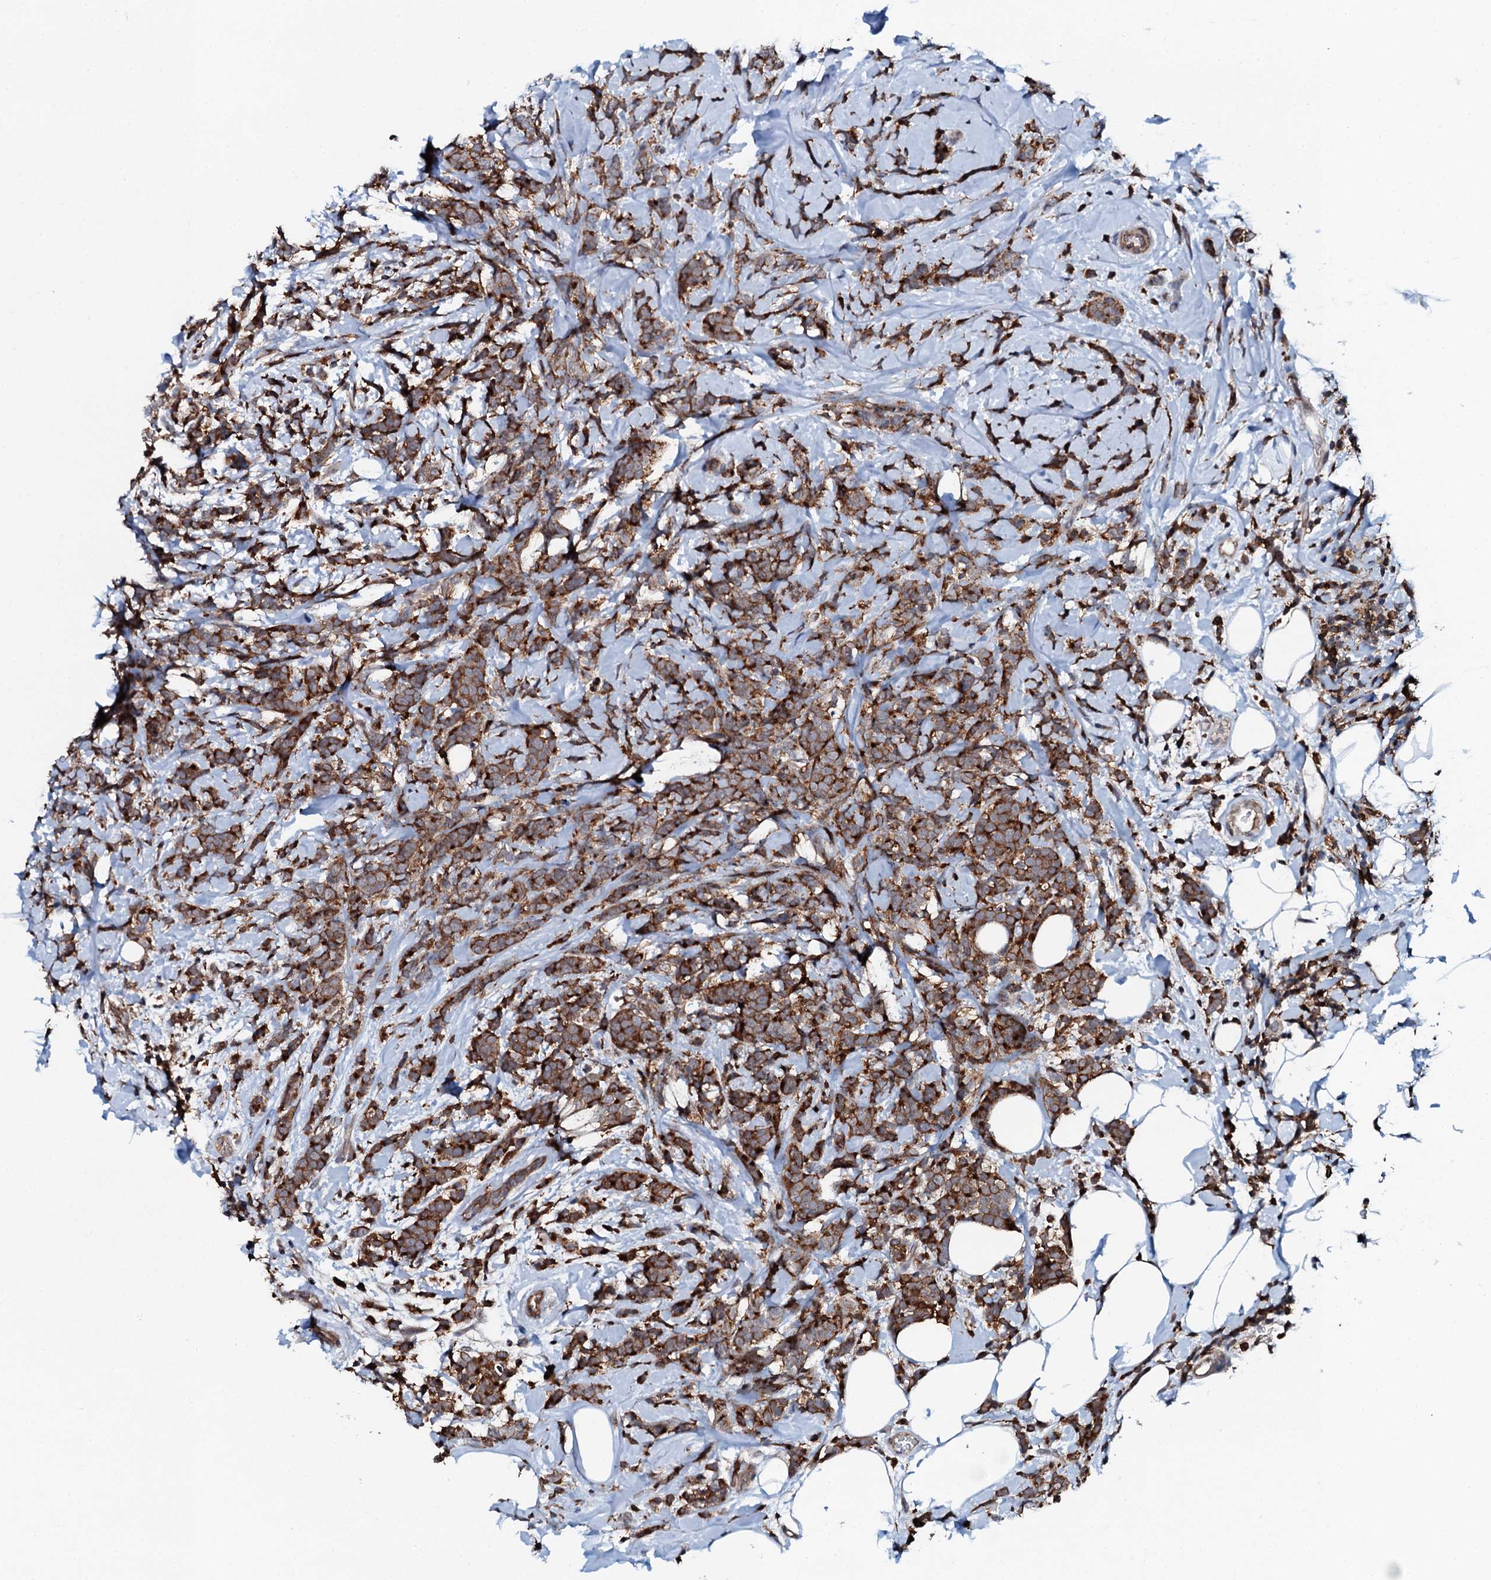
{"staining": {"intensity": "strong", "quantity": ">75%", "location": "cytoplasmic/membranous"}, "tissue": "breast cancer", "cell_type": "Tumor cells", "image_type": "cancer", "snomed": [{"axis": "morphology", "description": "Lobular carcinoma"}, {"axis": "topography", "description": "Breast"}], "caption": "The photomicrograph shows a brown stain indicating the presence of a protein in the cytoplasmic/membranous of tumor cells in breast cancer (lobular carcinoma).", "gene": "VAMP8", "patient": {"sex": "female", "age": 58}}